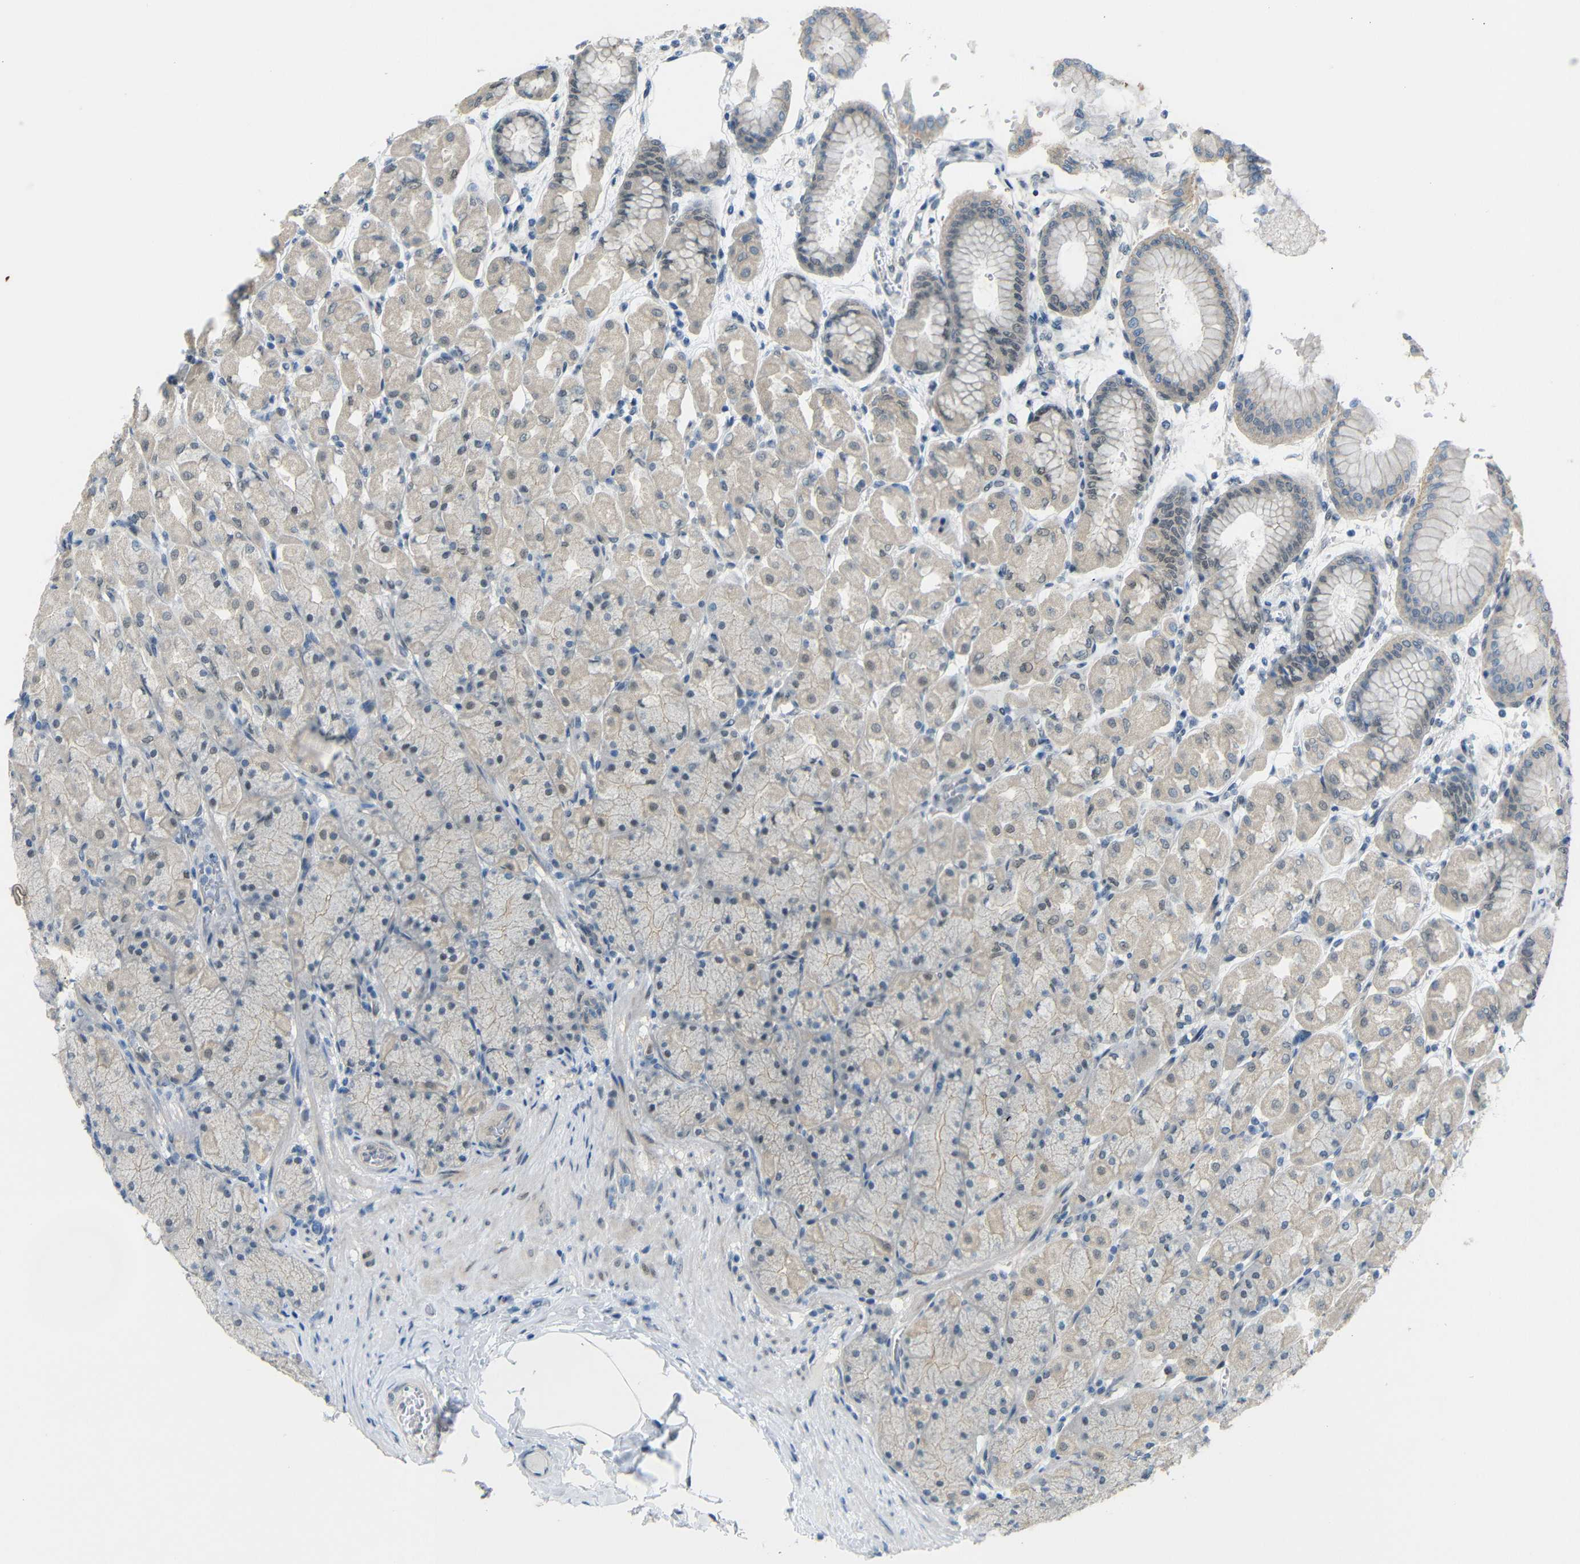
{"staining": {"intensity": "weak", "quantity": "25%-75%", "location": "cytoplasmic/membranous"}, "tissue": "stomach", "cell_type": "Glandular cells", "image_type": "normal", "snomed": [{"axis": "morphology", "description": "Normal tissue, NOS"}, {"axis": "topography", "description": "Stomach, upper"}], "caption": "A brown stain labels weak cytoplasmic/membranous staining of a protein in glandular cells of normal stomach.", "gene": "GPR158", "patient": {"sex": "female", "age": 56}}